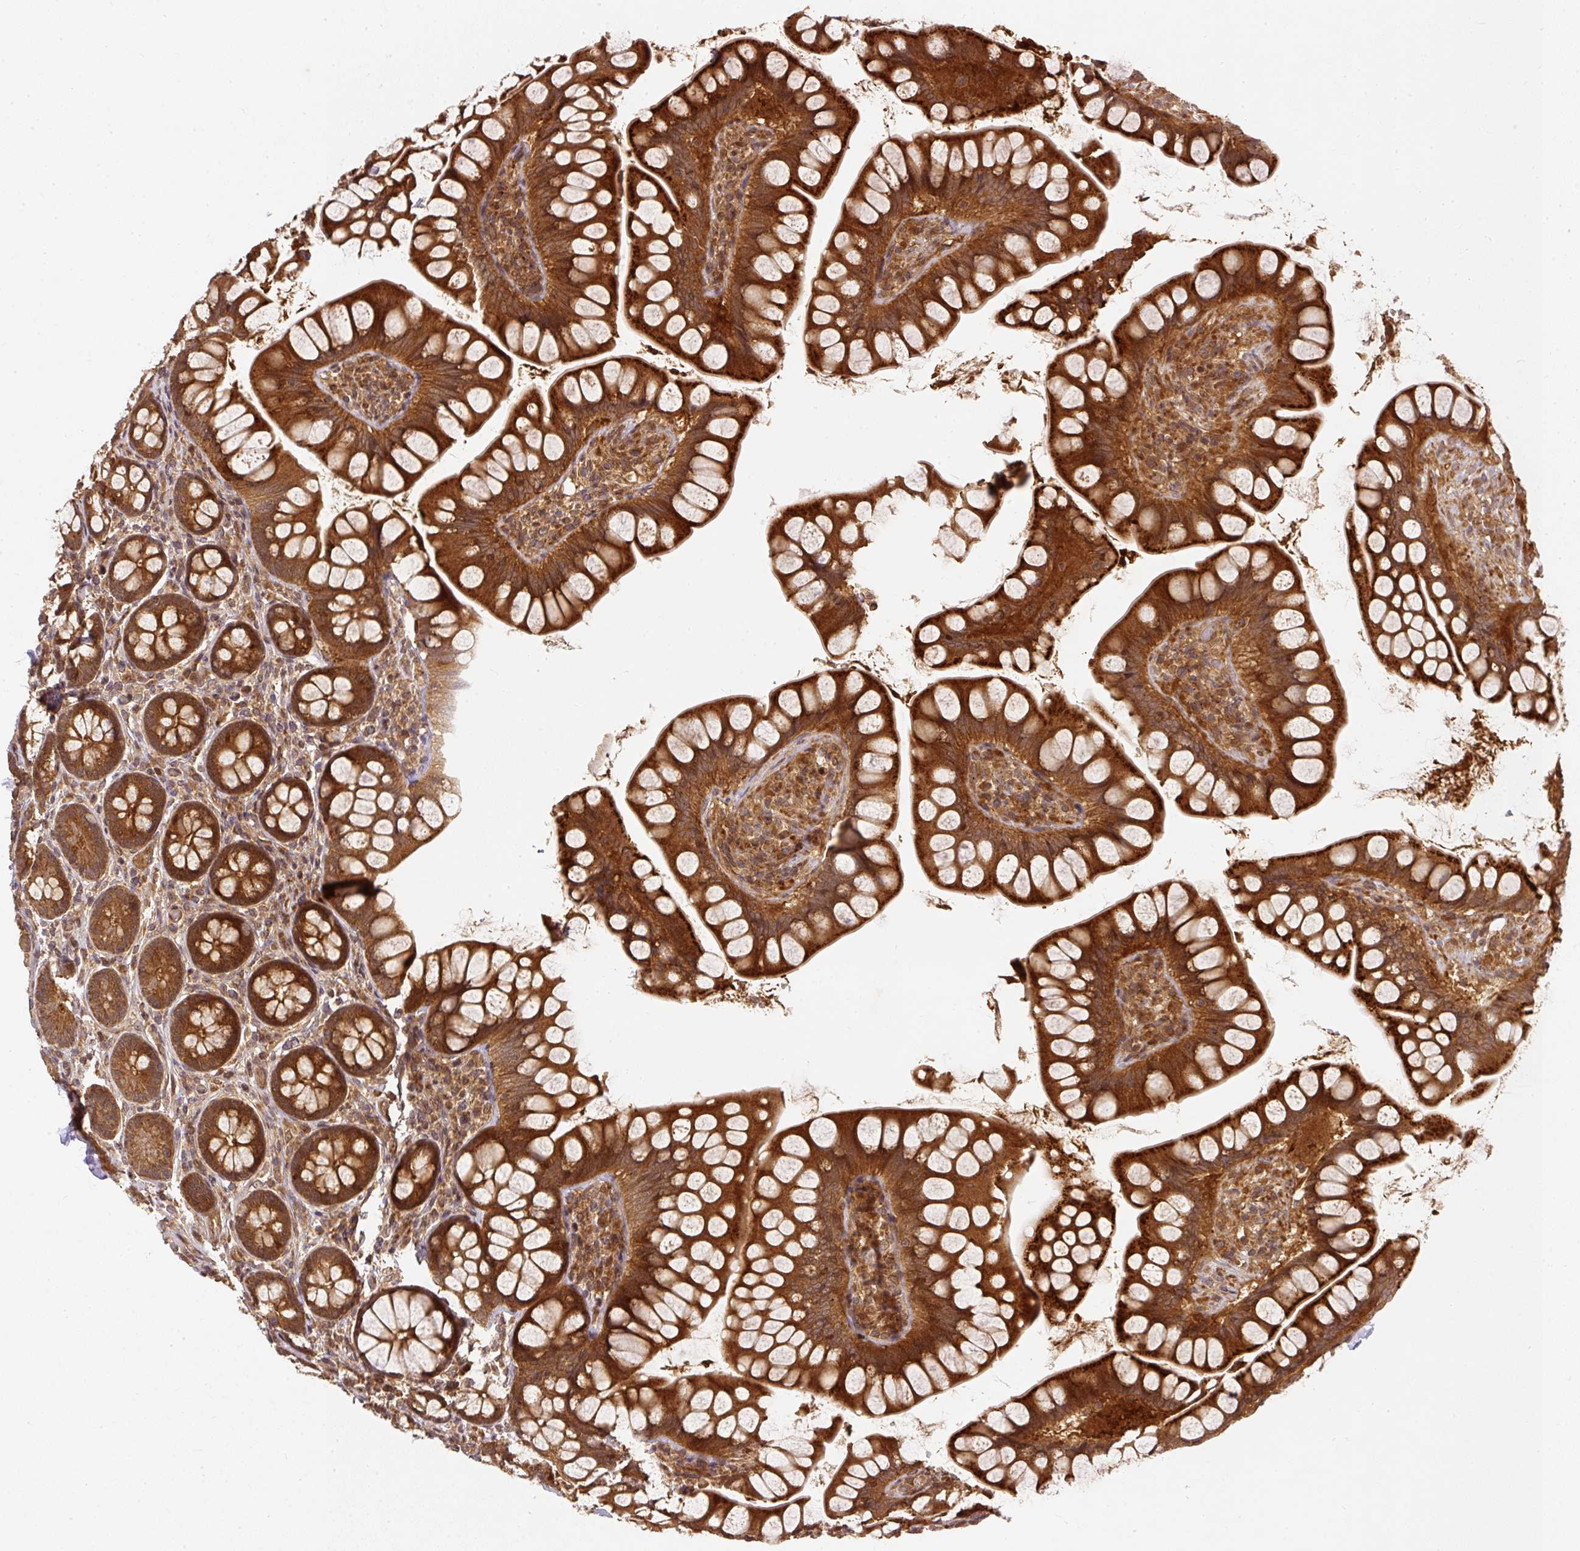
{"staining": {"intensity": "strong", "quantity": ">75%", "location": "cytoplasmic/membranous,nuclear"}, "tissue": "small intestine", "cell_type": "Glandular cells", "image_type": "normal", "snomed": [{"axis": "morphology", "description": "Normal tissue, NOS"}, {"axis": "topography", "description": "Small intestine"}], "caption": "High-magnification brightfield microscopy of unremarkable small intestine stained with DAB (3,3'-diaminobenzidine) (brown) and counterstained with hematoxylin (blue). glandular cells exhibit strong cytoplasmic/membranous,nuclear positivity is appreciated in about>75% of cells.", "gene": "PSMD1", "patient": {"sex": "male", "age": 70}}